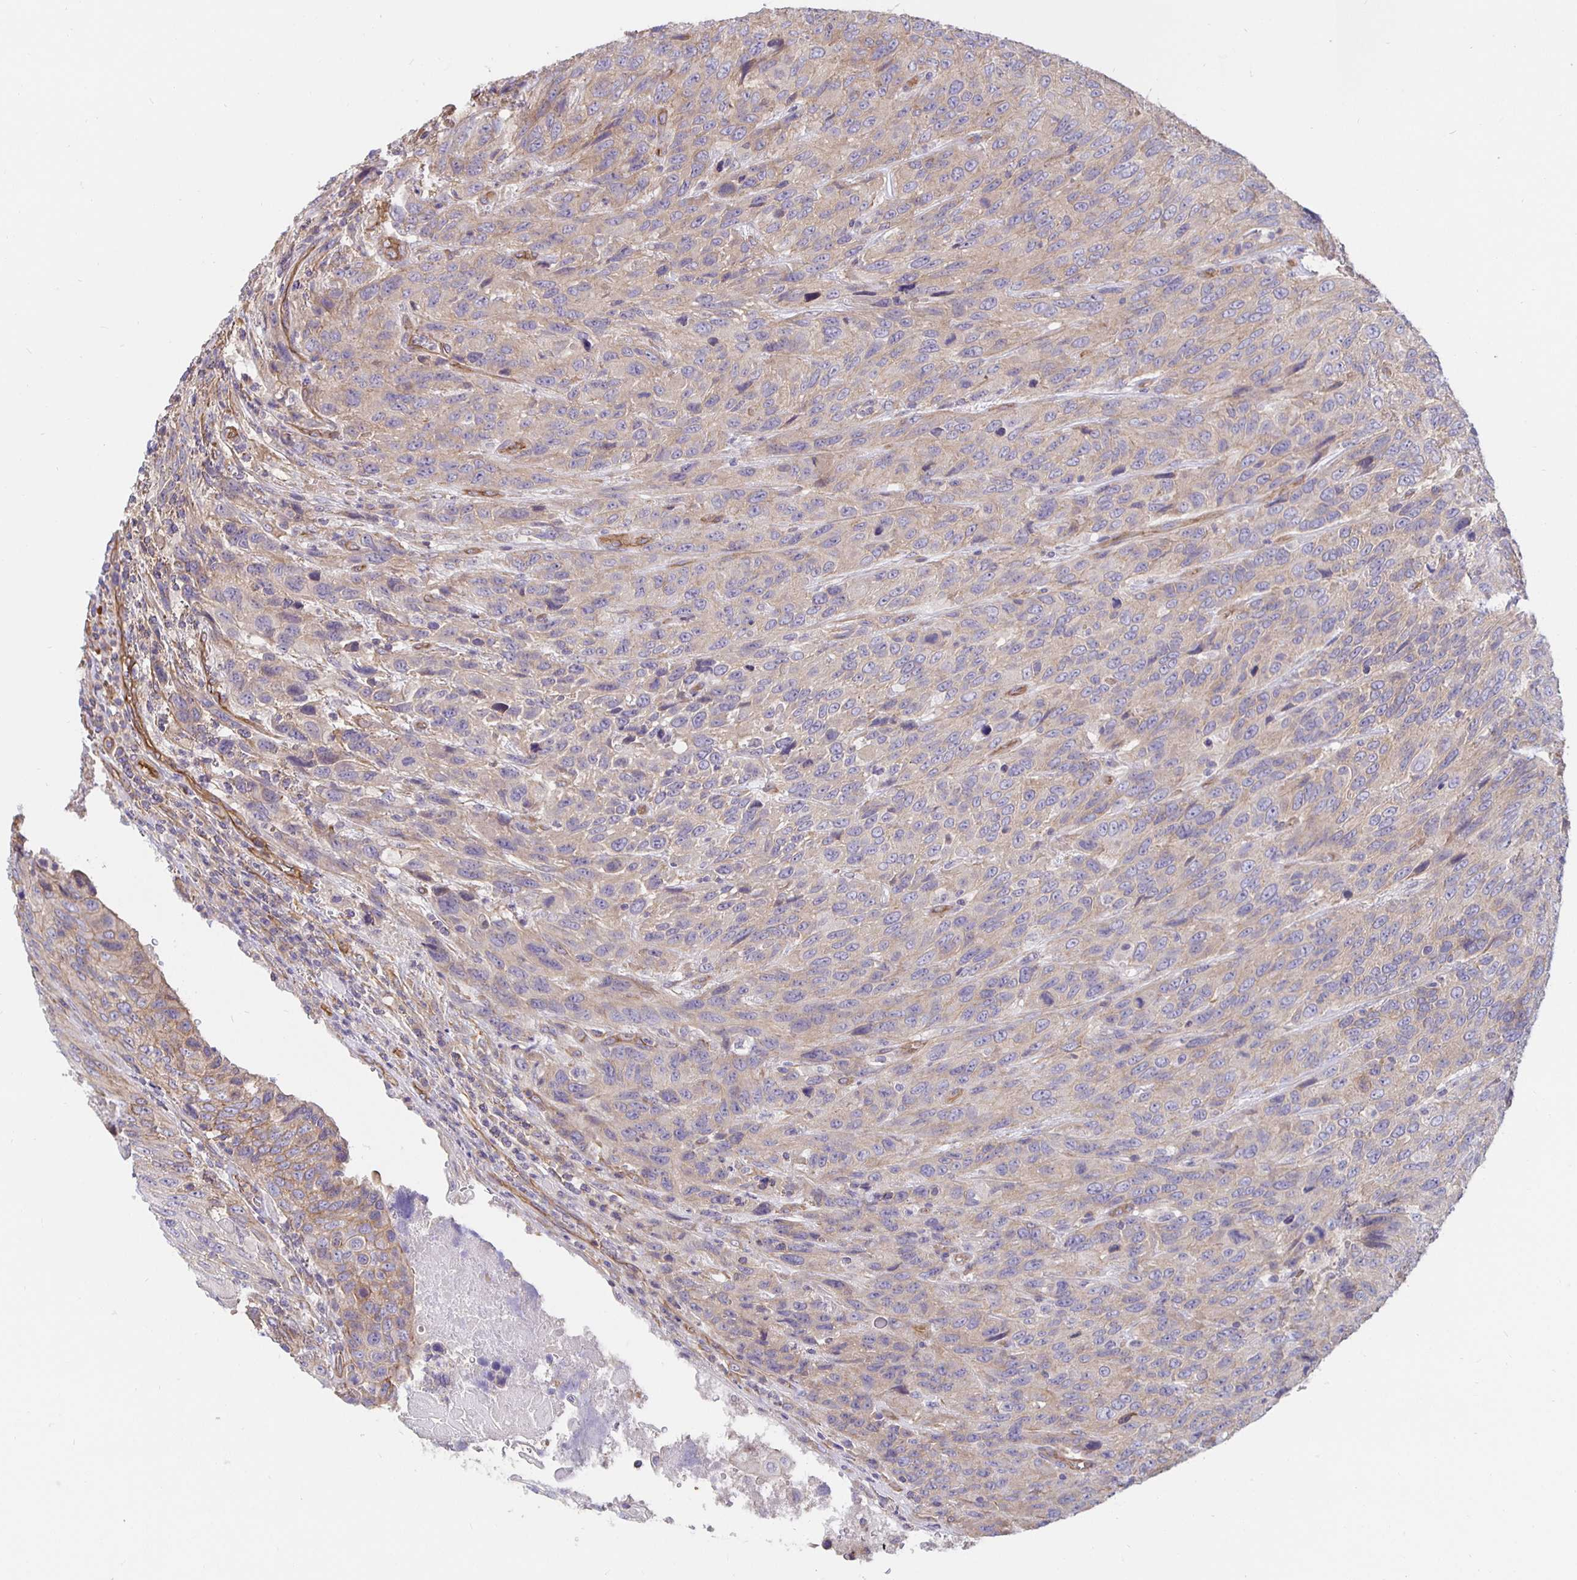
{"staining": {"intensity": "weak", "quantity": "<25%", "location": "cytoplasmic/membranous"}, "tissue": "urothelial cancer", "cell_type": "Tumor cells", "image_type": "cancer", "snomed": [{"axis": "morphology", "description": "Urothelial carcinoma, High grade"}, {"axis": "topography", "description": "Urinary bladder"}], "caption": "An IHC micrograph of urothelial cancer is shown. There is no staining in tumor cells of urothelial cancer.", "gene": "ARHGEF39", "patient": {"sex": "female", "age": 70}}